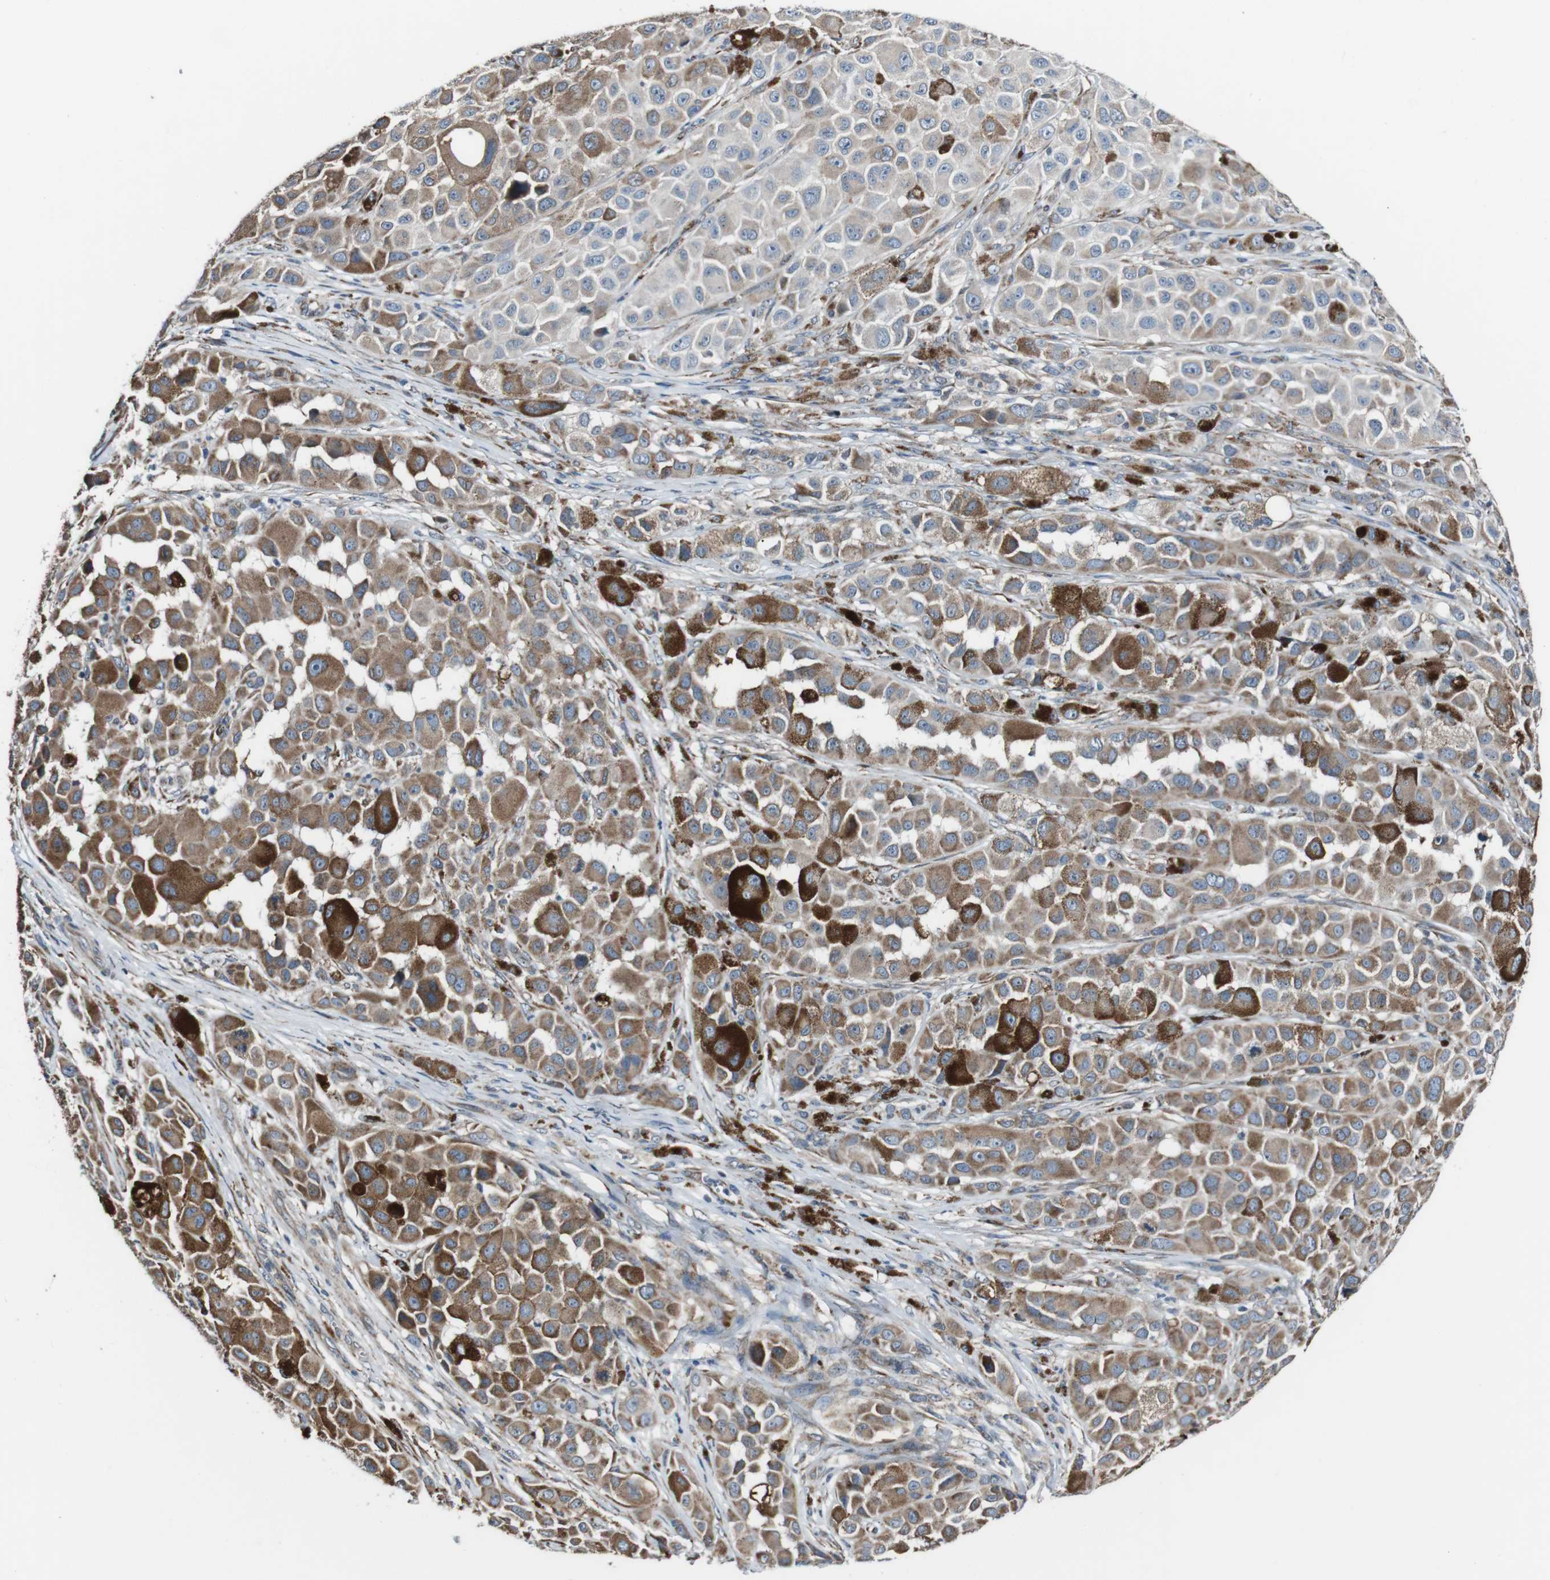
{"staining": {"intensity": "moderate", "quantity": "25%-75%", "location": "cytoplasmic/membranous"}, "tissue": "melanoma", "cell_type": "Tumor cells", "image_type": "cancer", "snomed": [{"axis": "morphology", "description": "Malignant melanoma, NOS"}, {"axis": "topography", "description": "Skin"}], "caption": "Immunohistochemical staining of human malignant melanoma shows moderate cytoplasmic/membranous protein expression in about 25%-75% of tumor cells. (Brightfield microscopy of DAB IHC at high magnification).", "gene": "CISD2", "patient": {"sex": "male", "age": 96}}